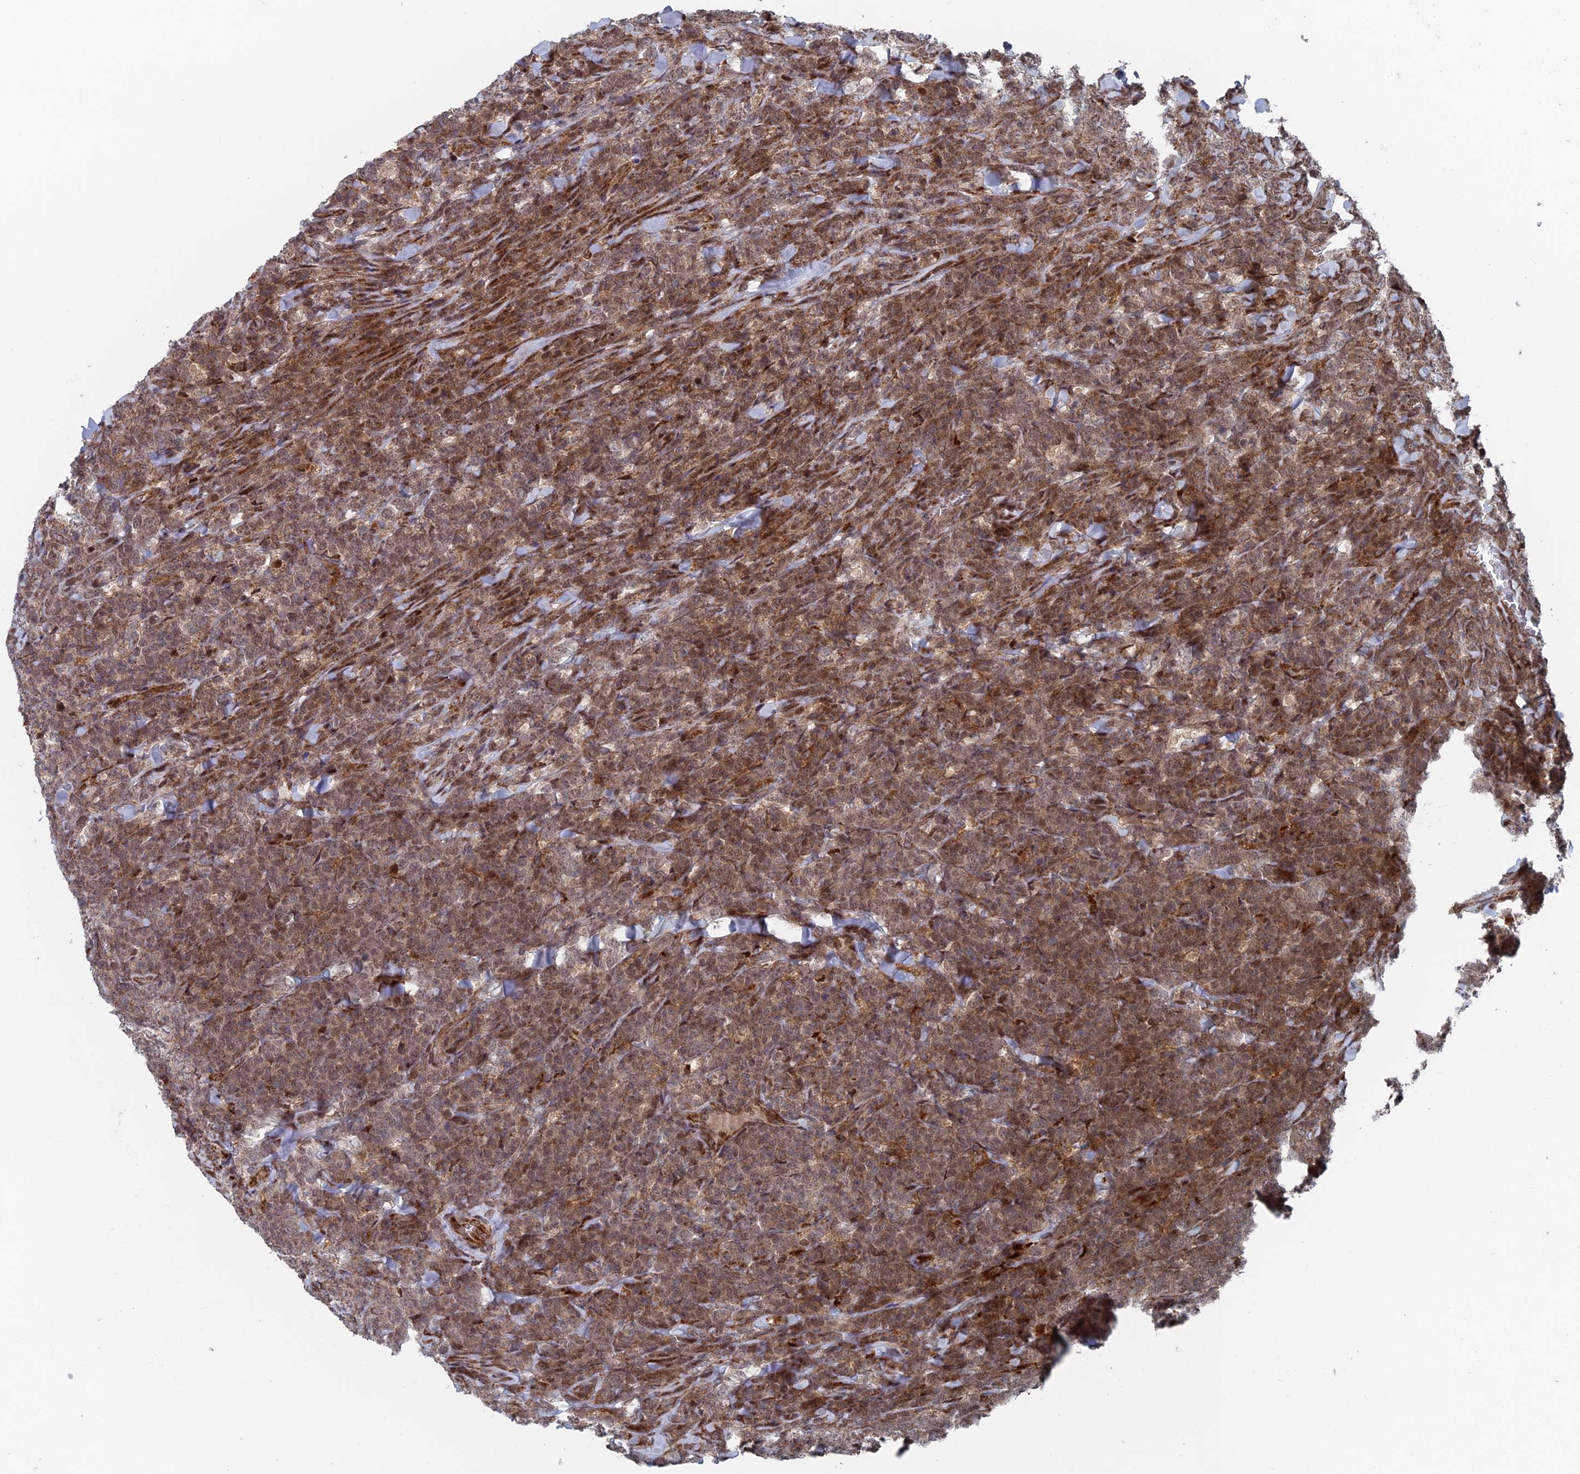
{"staining": {"intensity": "moderate", "quantity": "25%-75%", "location": "cytoplasmic/membranous"}, "tissue": "lymphoma", "cell_type": "Tumor cells", "image_type": "cancer", "snomed": [{"axis": "morphology", "description": "Malignant lymphoma, non-Hodgkin's type, High grade"}, {"axis": "topography", "description": "Small intestine"}], "caption": "This image reveals IHC staining of lymphoma, with medium moderate cytoplasmic/membranous staining in about 25%-75% of tumor cells.", "gene": "GTF2IRD1", "patient": {"sex": "male", "age": 8}}